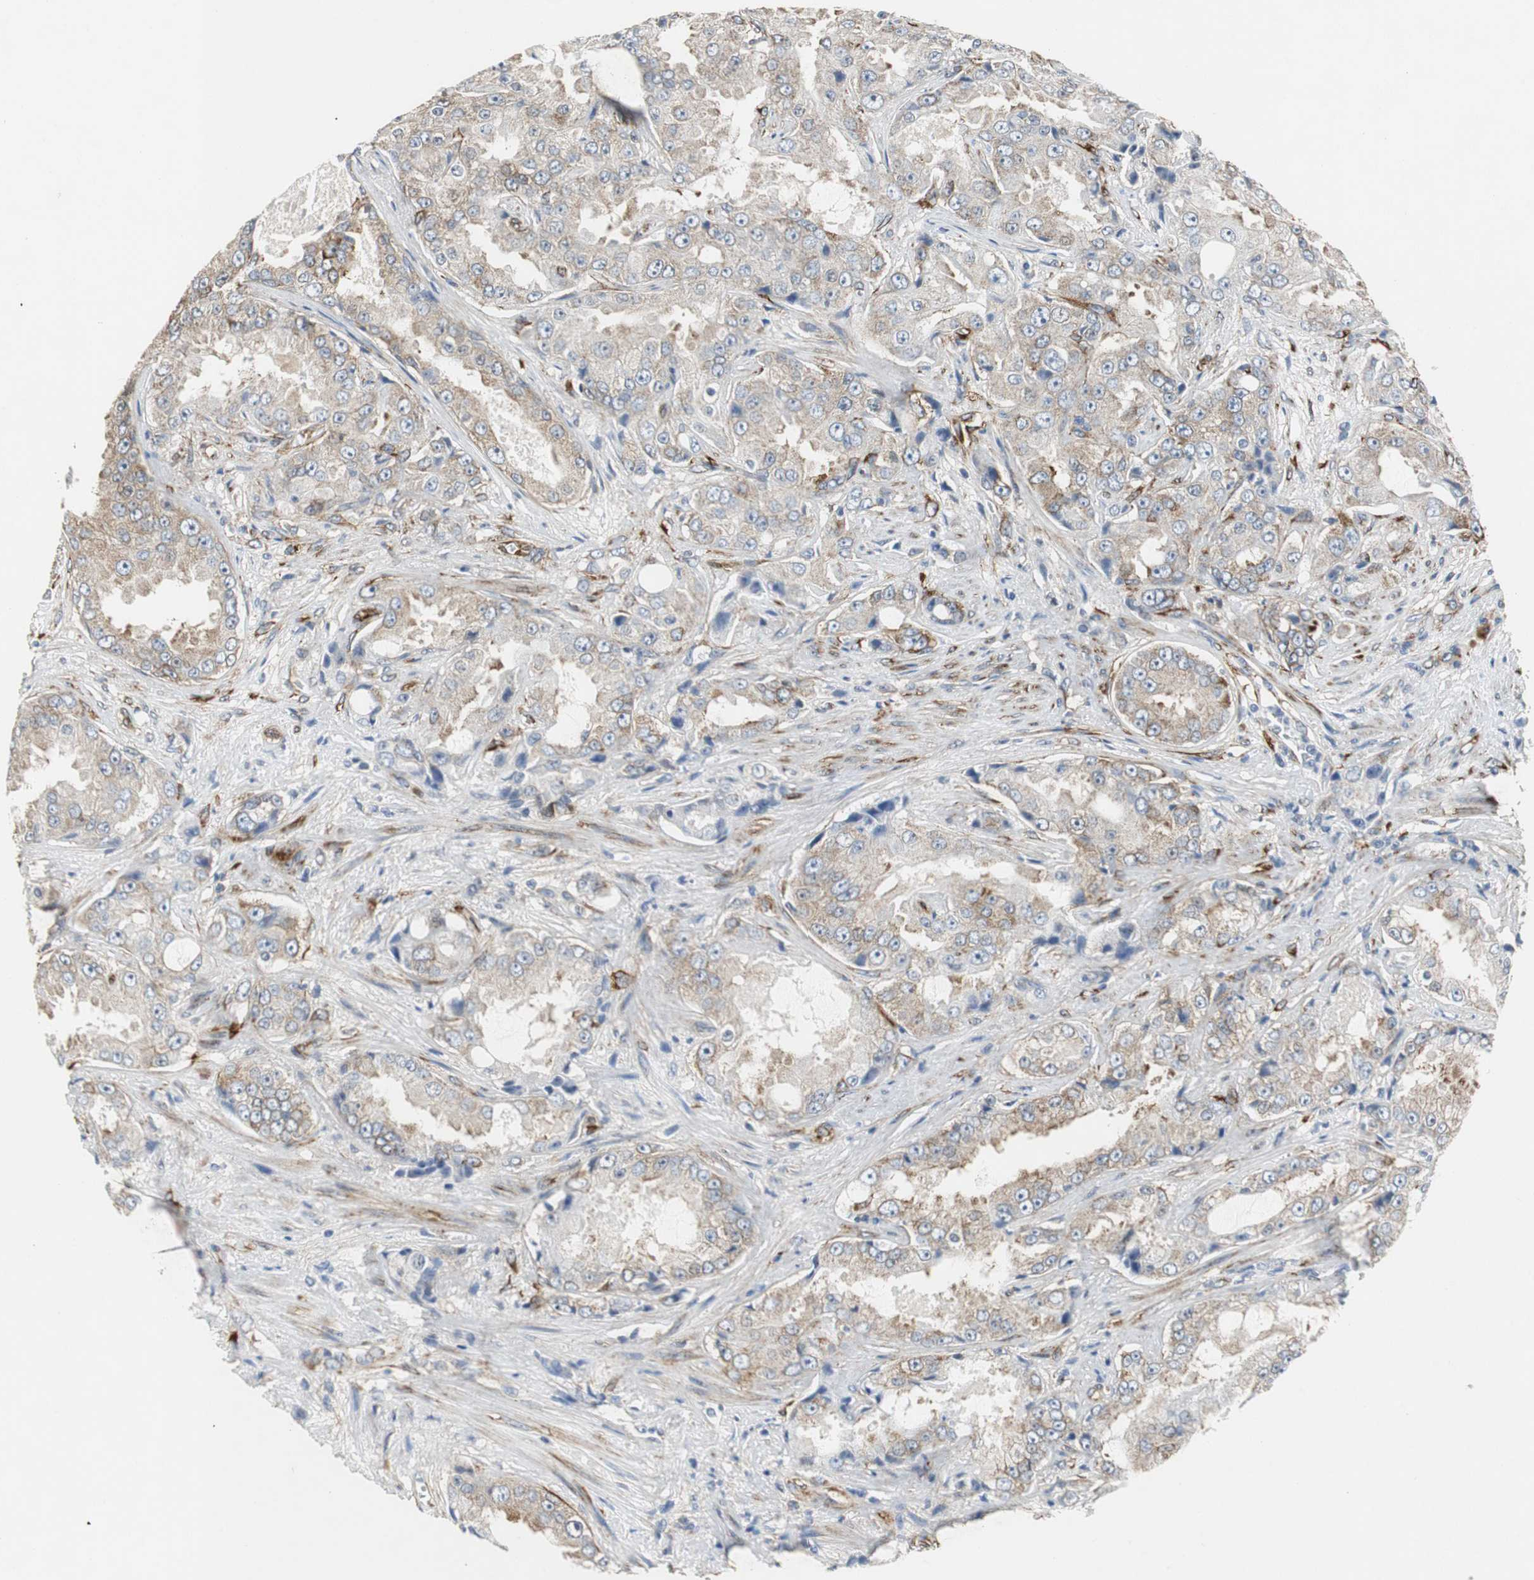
{"staining": {"intensity": "weak", "quantity": ">75%", "location": "cytoplasmic/membranous"}, "tissue": "prostate cancer", "cell_type": "Tumor cells", "image_type": "cancer", "snomed": [{"axis": "morphology", "description": "Adenocarcinoma, High grade"}, {"axis": "topography", "description": "Prostate"}], "caption": "High-power microscopy captured an immunohistochemistry micrograph of prostate cancer (adenocarcinoma (high-grade)), revealing weak cytoplasmic/membranous expression in about >75% of tumor cells. Nuclei are stained in blue.", "gene": "ISCU", "patient": {"sex": "male", "age": 73}}